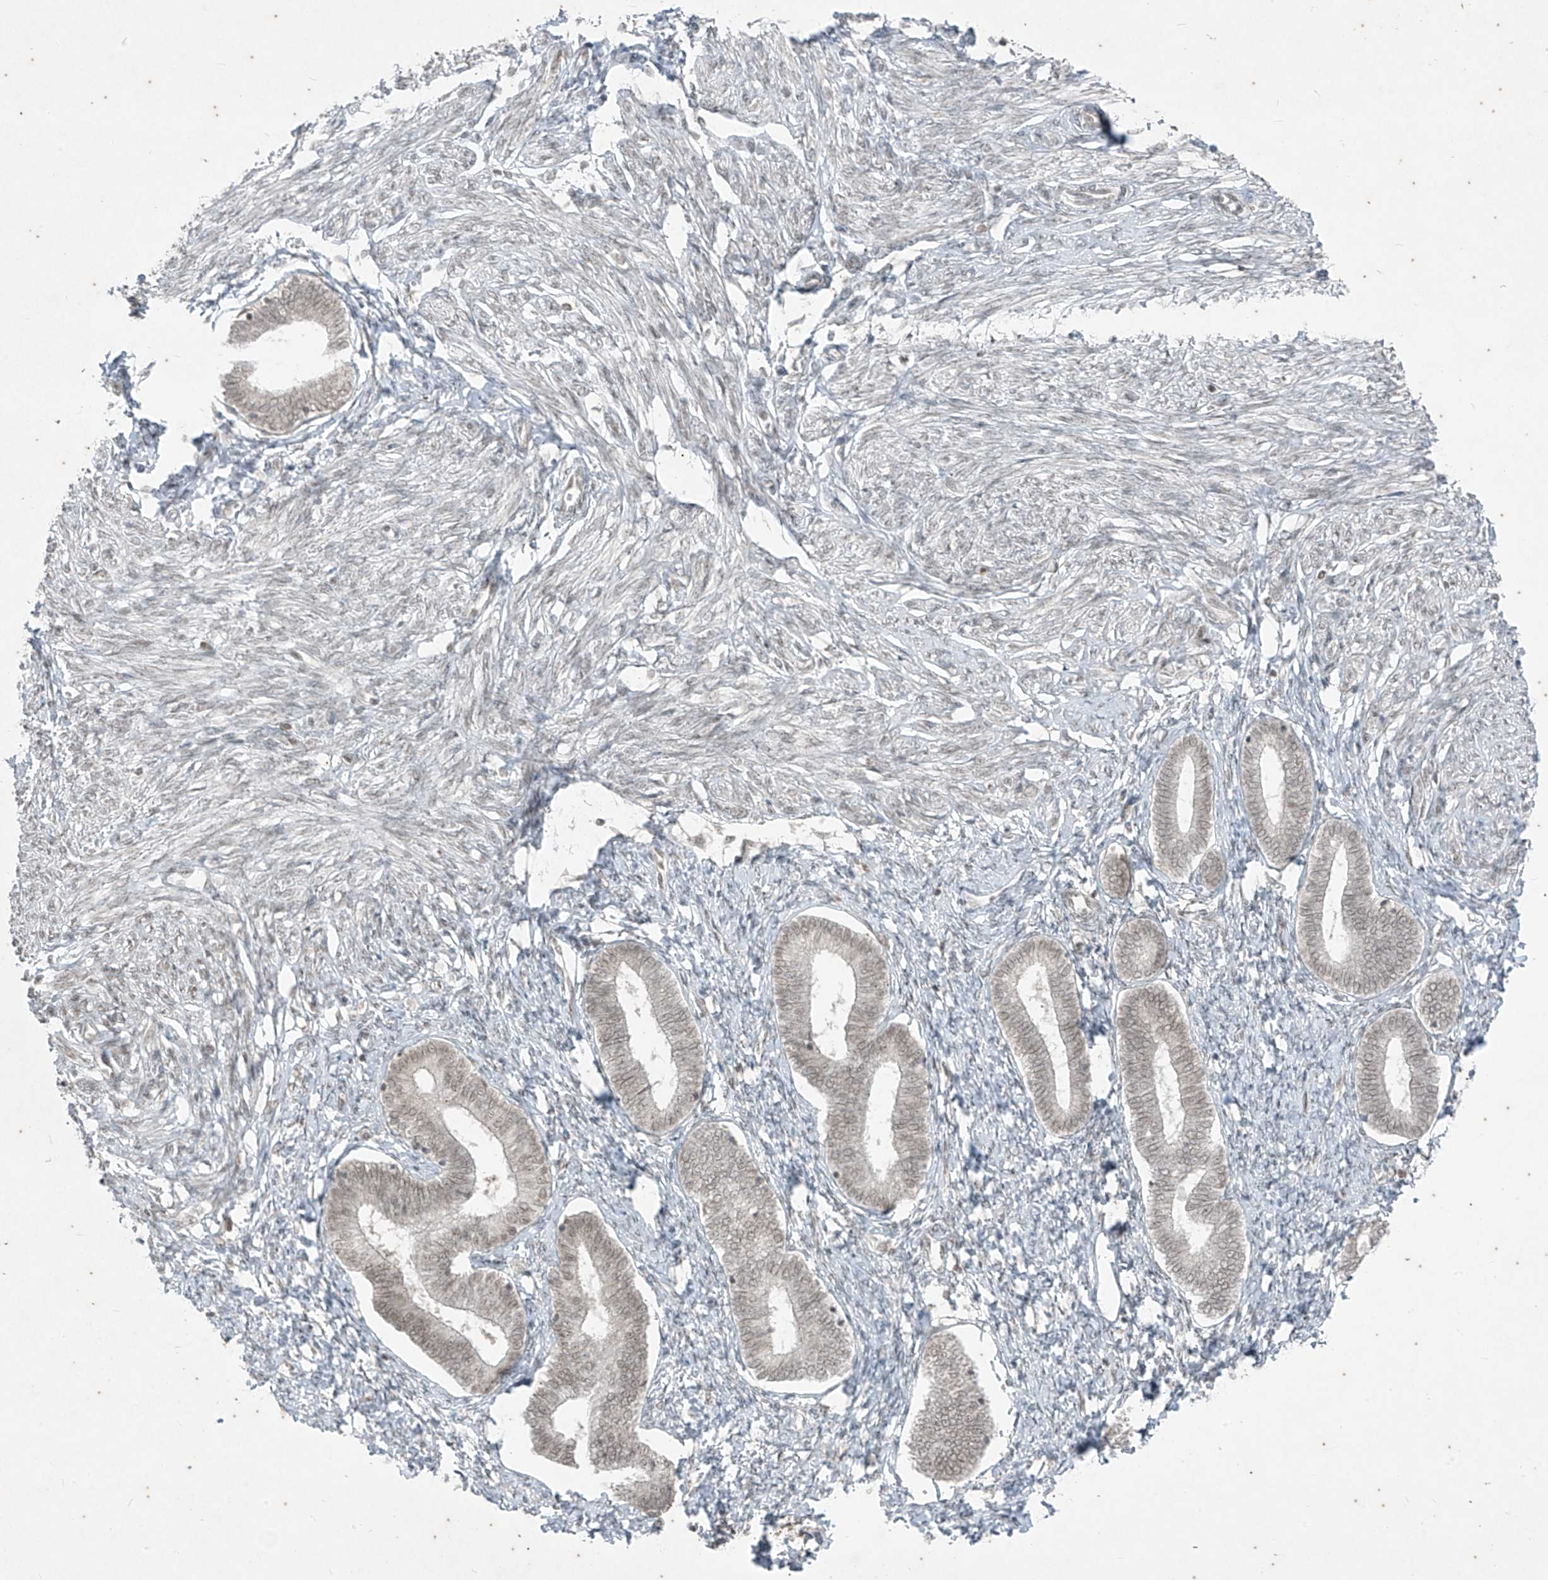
{"staining": {"intensity": "weak", "quantity": "25%-75%", "location": "nuclear"}, "tissue": "endometrium", "cell_type": "Cells in endometrial stroma", "image_type": "normal", "snomed": [{"axis": "morphology", "description": "Normal tissue, NOS"}, {"axis": "topography", "description": "Endometrium"}], "caption": "A histopathology image of human endometrium stained for a protein displays weak nuclear brown staining in cells in endometrial stroma. Nuclei are stained in blue.", "gene": "ZNF354B", "patient": {"sex": "female", "age": 72}}